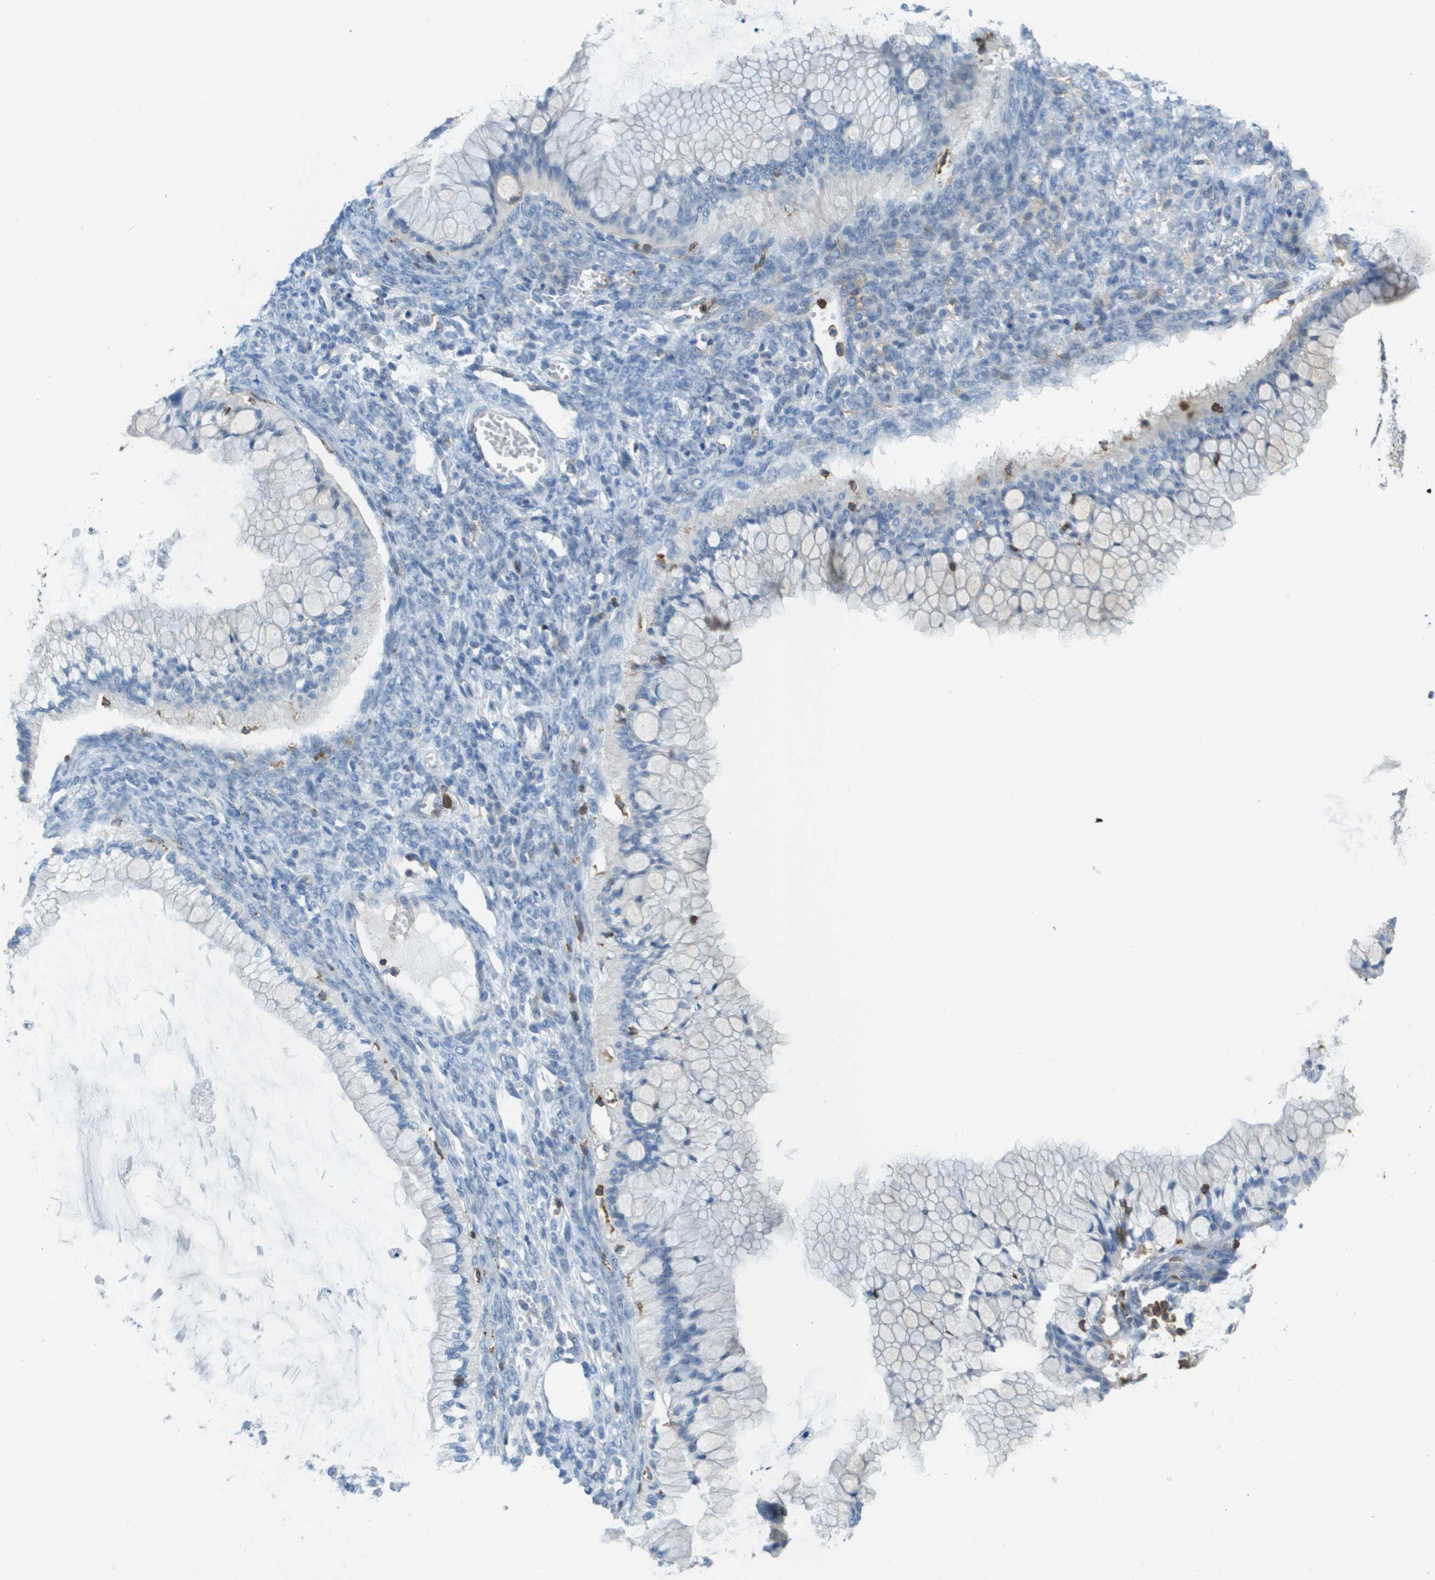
{"staining": {"intensity": "negative", "quantity": "none", "location": "none"}, "tissue": "ovarian cancer", "cell_type": "Tumor cells", "image_type": "cancer", "snomed": [{"axis": "morphology", "description": "Cystadenocarcinoma, mucinous, NOS"}, {"axis": "topography", "description": "Ovary"}], "caption": "High magnification brightfield microscopy of ovarian cancer (mucinous cystadenocarcinoma) stained with DAB (3,3'-diaminobenzidine) (brown) and counterstained with hematoxylin (blue): tumor cells show no significant expression.", "gene": "APBB1IP", "patient": {"sex": "female", "age": 57}}